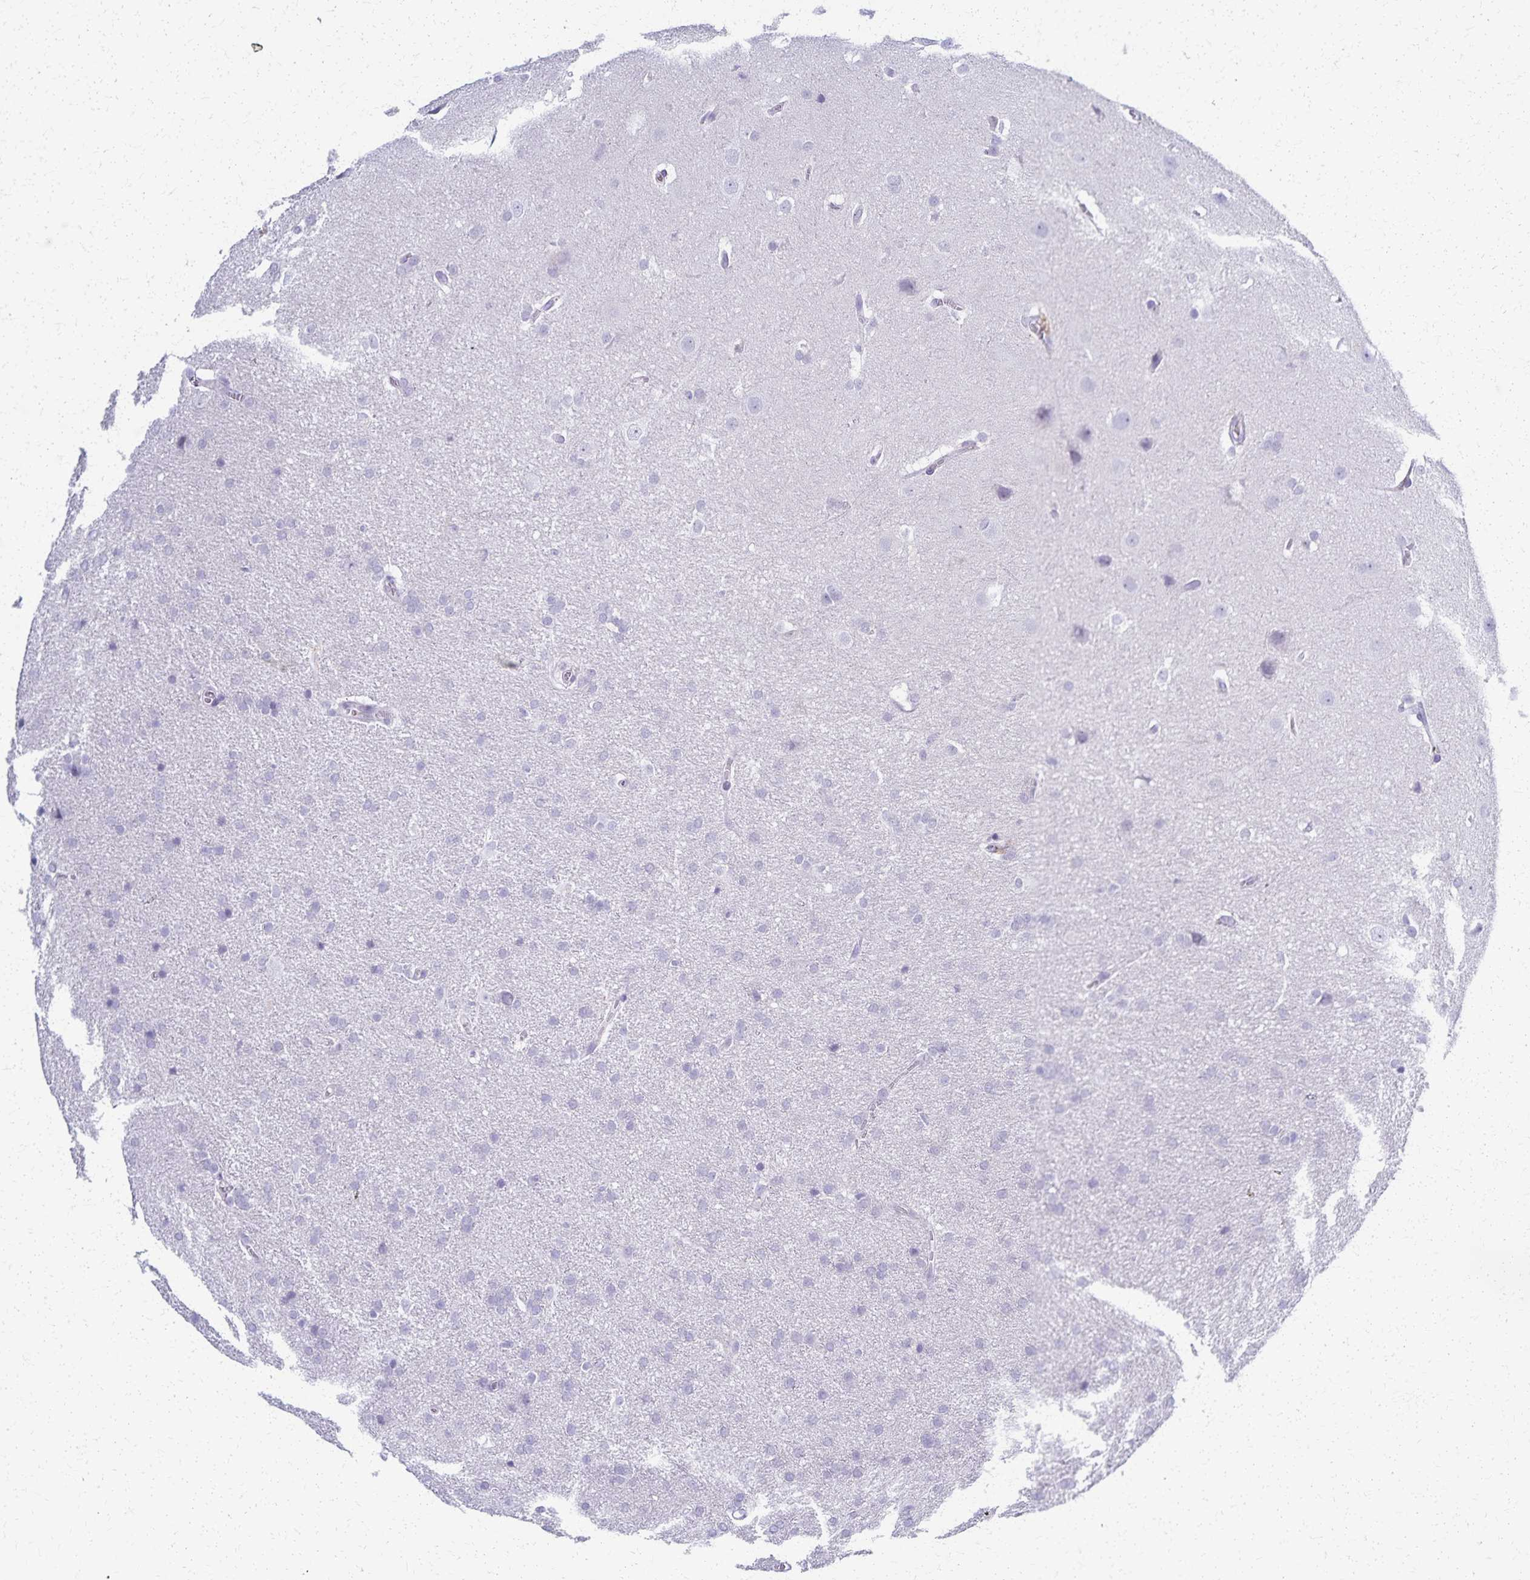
{"staining": {"intensity": "negative", "quantity": "none", "location": "none"}, "tissue": "glioma", "cell_type": "Tumor cells", "image_type": "cancer", "snomed": [{"axis": "morphology", "description": "Glioma, malignant, Low grade"}, {"axis": "topography", "description": "Brain"}], "caption": "Immunohistochemical staining of human low-grade glioma (malignant) demonstrates no significant expression in tumor cells.", "gene": "TMEM60", "patient": {"sex": "female", "age": 32}}